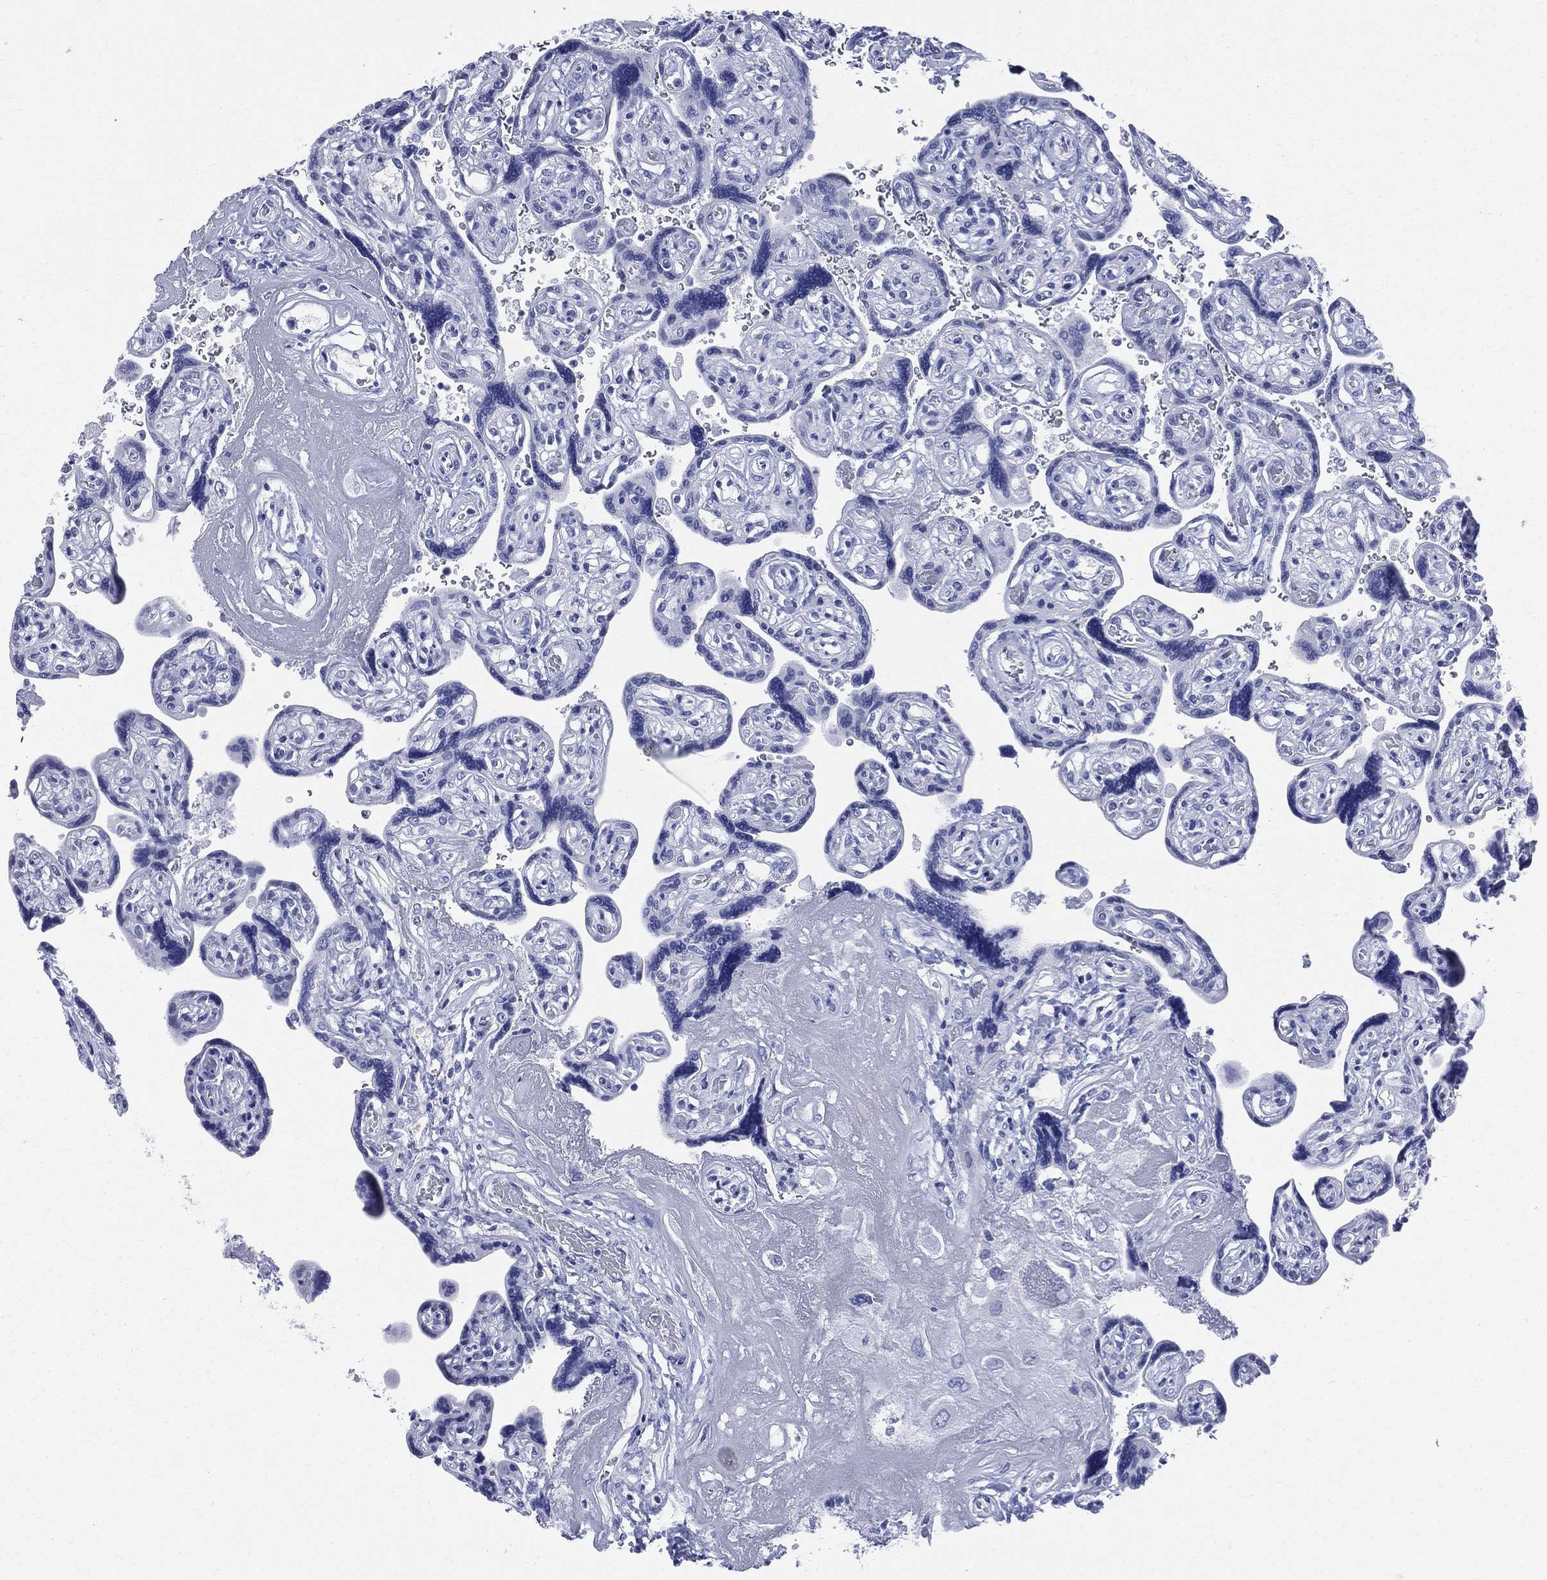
{"staining": {"intensity": "negative", "quantity": "none", "location": "none"}, "tissue": "placenta", "cell_type": "Decidual cells", "image_type": "normal", "snomed": [{"axis": "morphology", "description": "Normal tissue, NOS"}, {"axis": "topography", "description": "Placenta"}], "caption": "Immunohistochemistry histopathology image of benign placenta: placenta stained with DAB (3,3'-diaminobenzidine) exhibits no significant protein staining in decidual cells.", "gene": "SYP", "patient": {"sex": "female", "age": 32}}